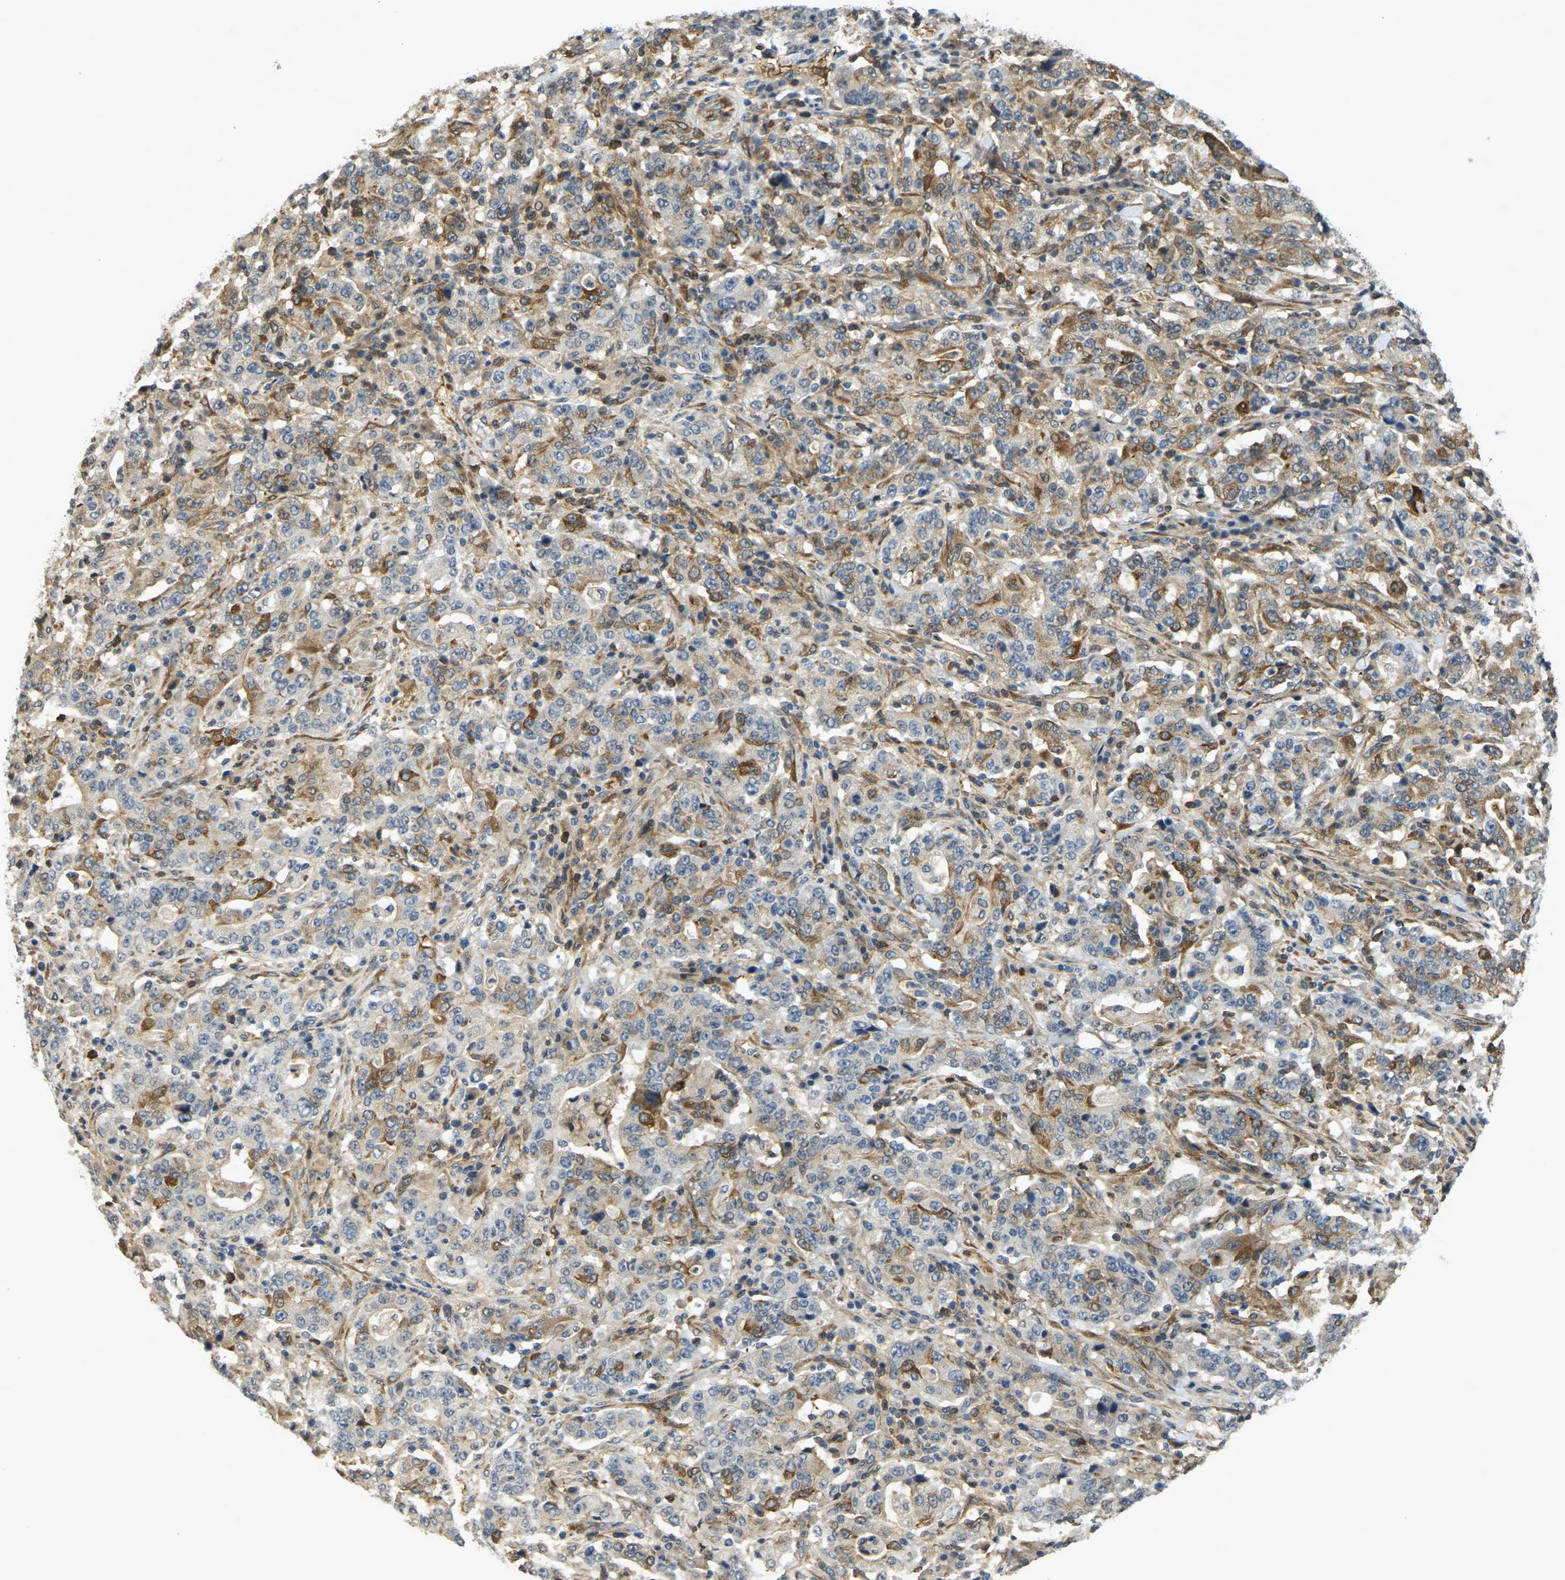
{"staining": {"intensity": "moderate", "quantity": "25%-75%", "location": "cytoplasmic/membranous"}, "tissue": "stomach cancer", "cell_type": "Tumor cells", "image_type": "cancer", "snomed": [{"axis": "morphology", "description": "Normal tissue, NOS"}, {"axis": "morphology", "description": "Adenocarcinoma, NOS"}, {"axis": "topography", "description": "Stomach, upper"}, {"axis": "topography", "description": "Stomach"}], "caption": "Immunohistochemical staining of stomach adenocarcinoma shows moderate cytoplasmic/membranous protein staining in about 25%-75% of tumor cells. The staining was performed using DAB (3,3'-diaminobenzidine), with brown indicating positive protein expression. Nuclei are stained blue with hematoxylin.", "gene": "CAST", "patient": {"sex": "male", "age": 59}}